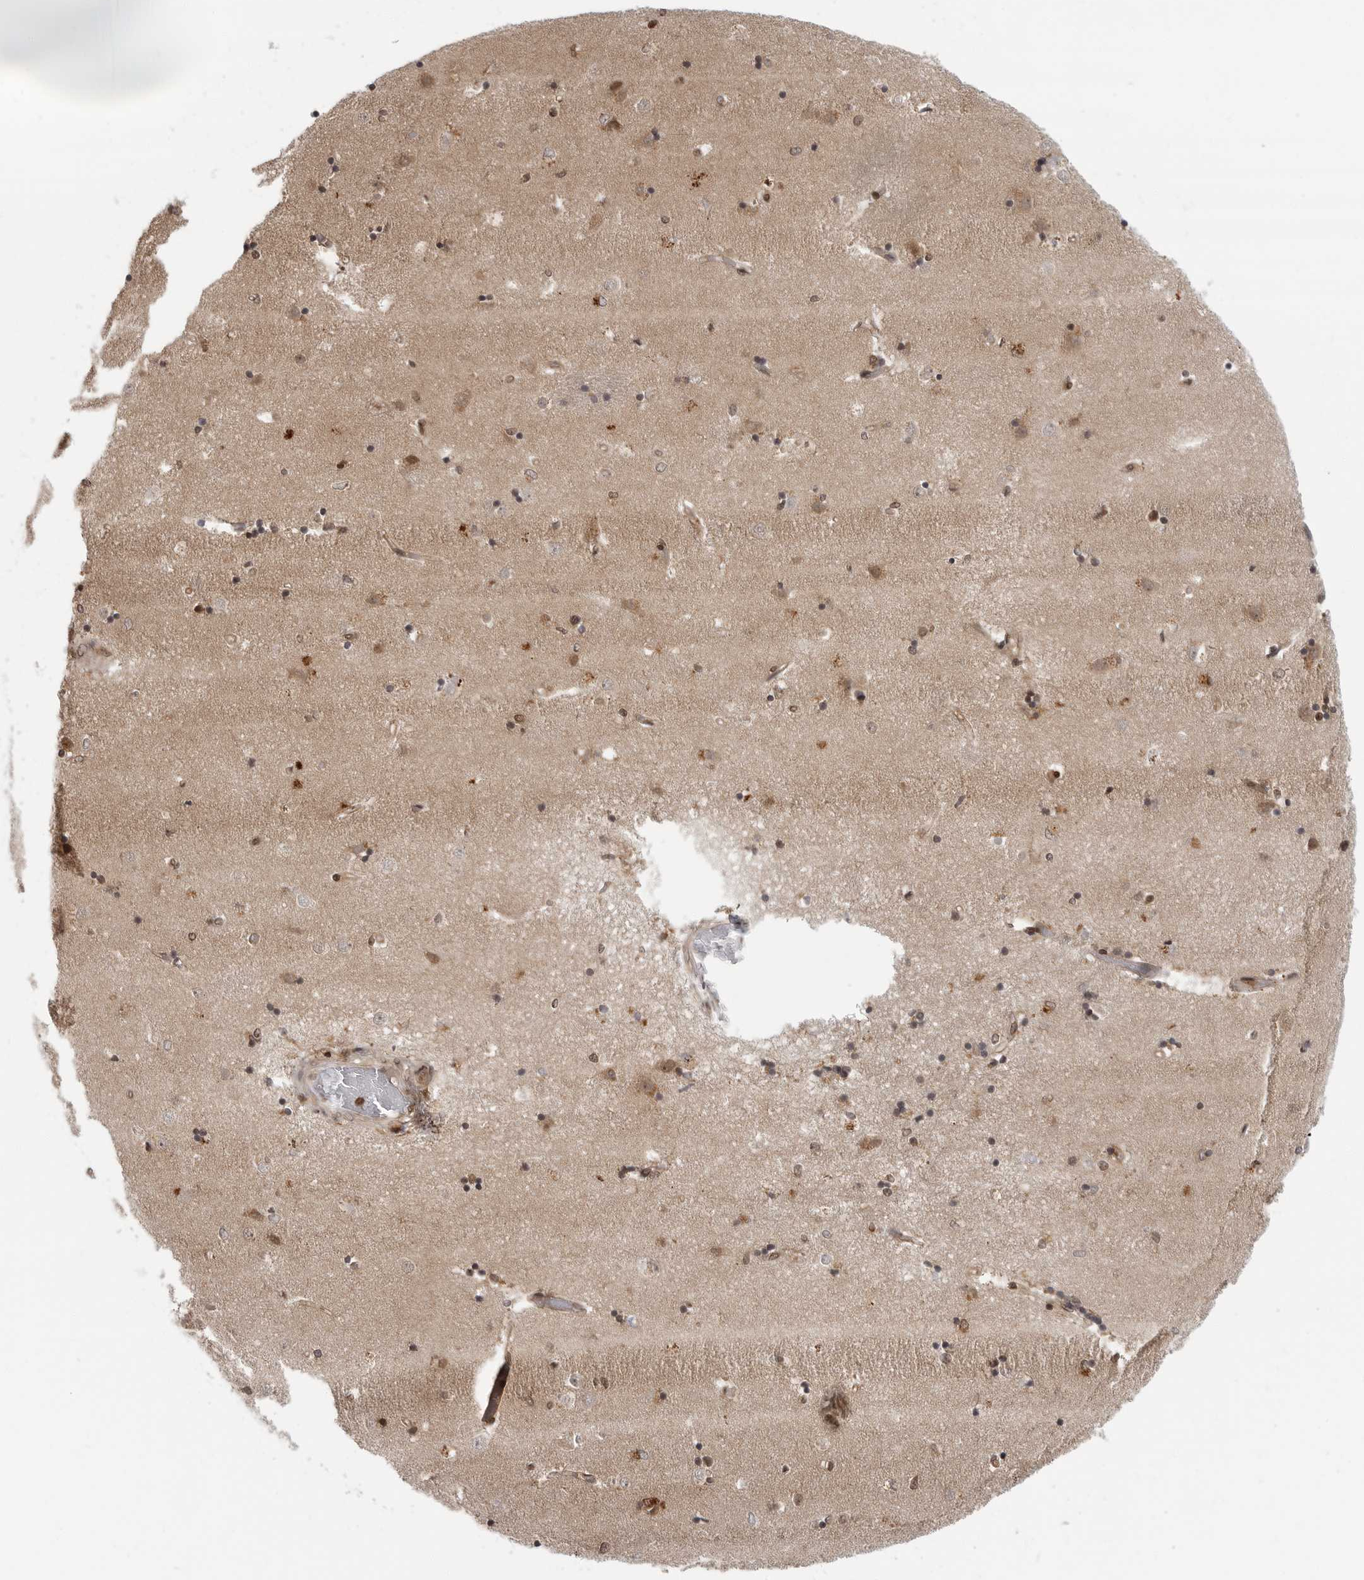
{"staining": {"intensity": "moderate", "quantity": "25%-75%", "location": "nuclear"}, "tissue": "caudate", "cell_type": "Glial cells", "image_type": "normal", "snomed": [{"axis": "morphology", "description": "Normal tissue, NOS"}, {"axis": "topography", "description": "Lateral ventricle wall"}], "caption": "An immunohistochemistry (IHC) micrograph of normal tissue is shown. Protein staining in brown highlights moderate nuclear positivity in caudate within glial cells.", "gene": "SZRD1", "patient": {"sex": "male", "age": 45}}